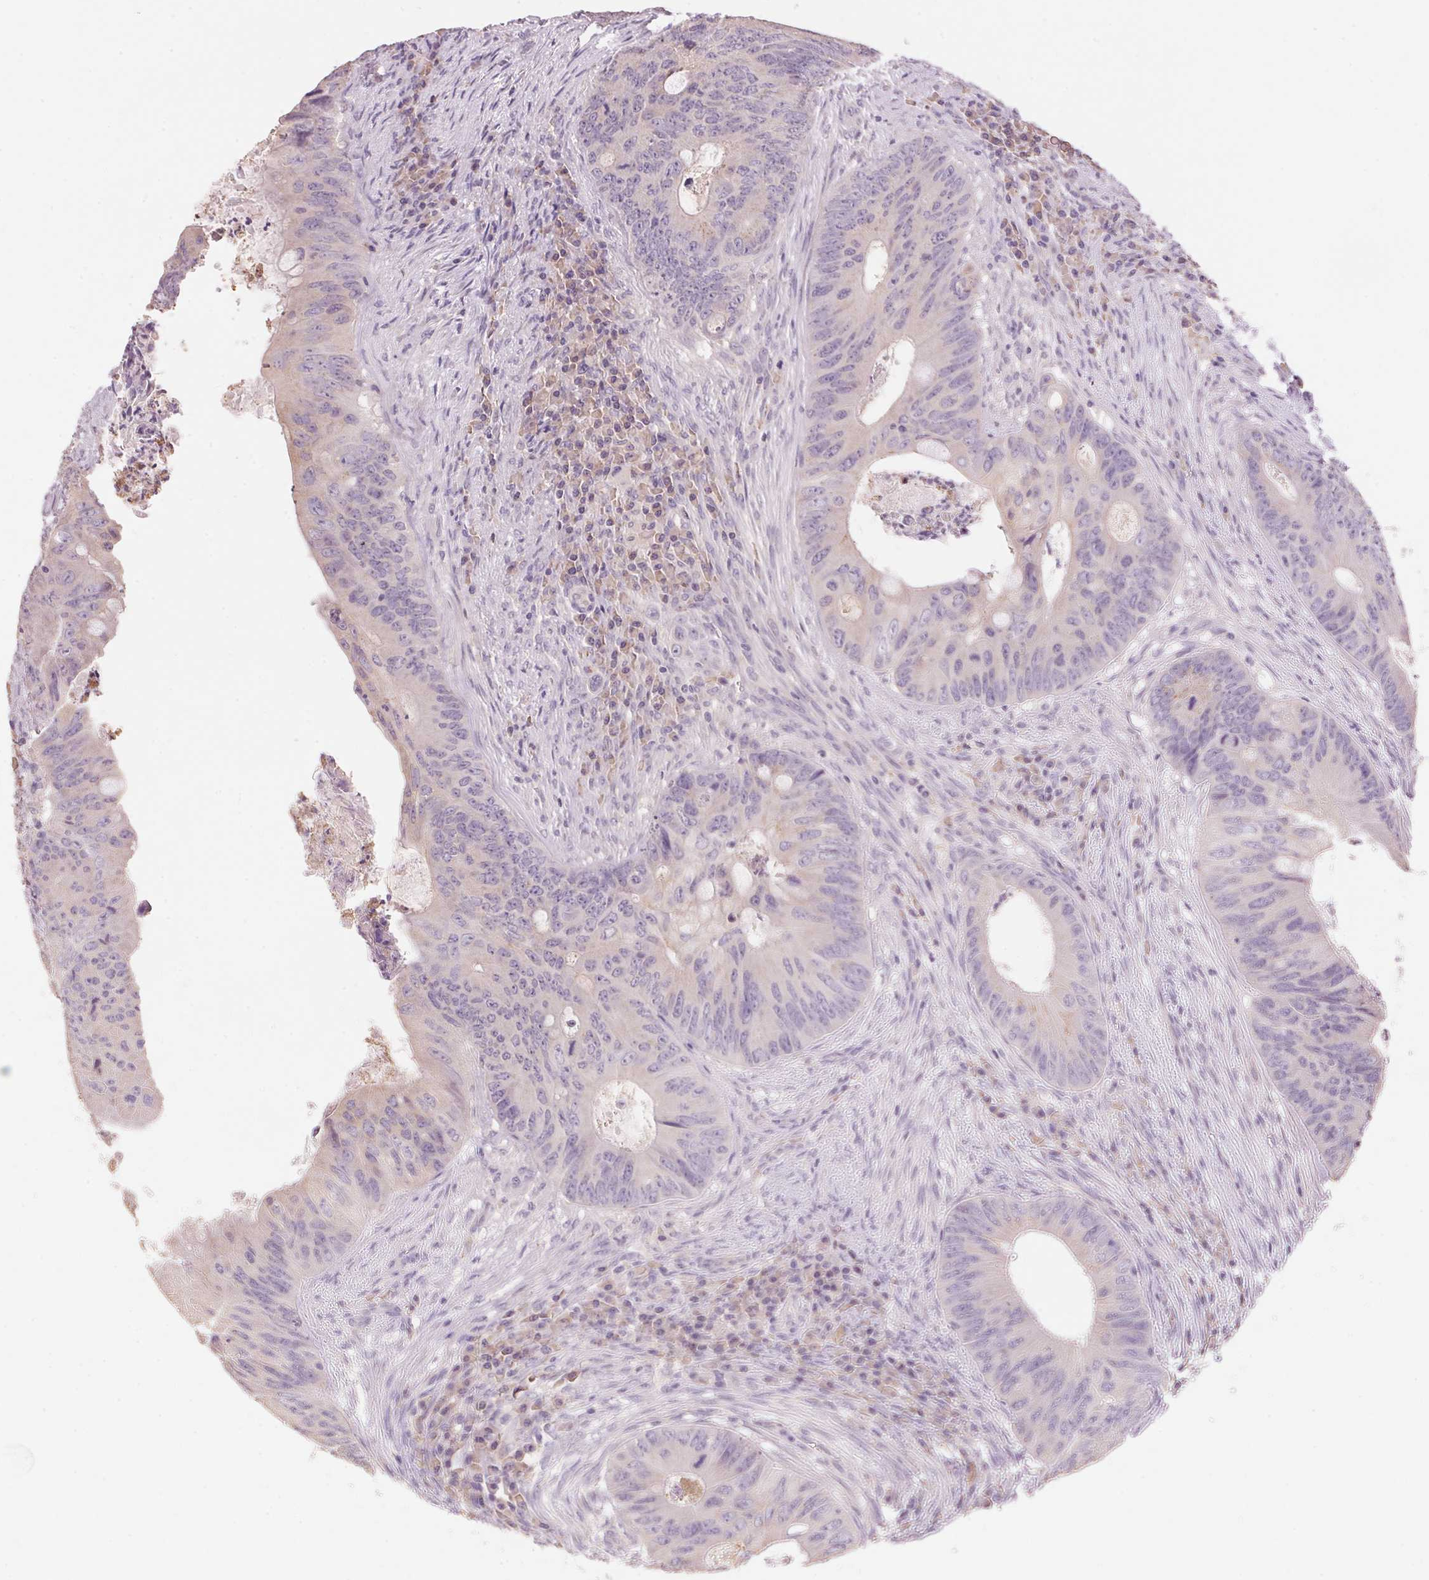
{"staining": {"intensity": "negative", "quantity": "none", "location": "none"}, "tissue": "colorectal cancer", "cell_type": "Tumor cells", "image_type": "cancer", "snomed": [{"axis": "morphology", "description": "Adenocarcinoma, NOS"}, {"axis": "topography", "description": "Colon"}], "caption": "This is an immunohistochemistry micrograph of colorectal adenocarcinoma. There is no expression in tumor cells.", "gene": "LYZL6", "patient": {"sex": "female", "age": 74}}